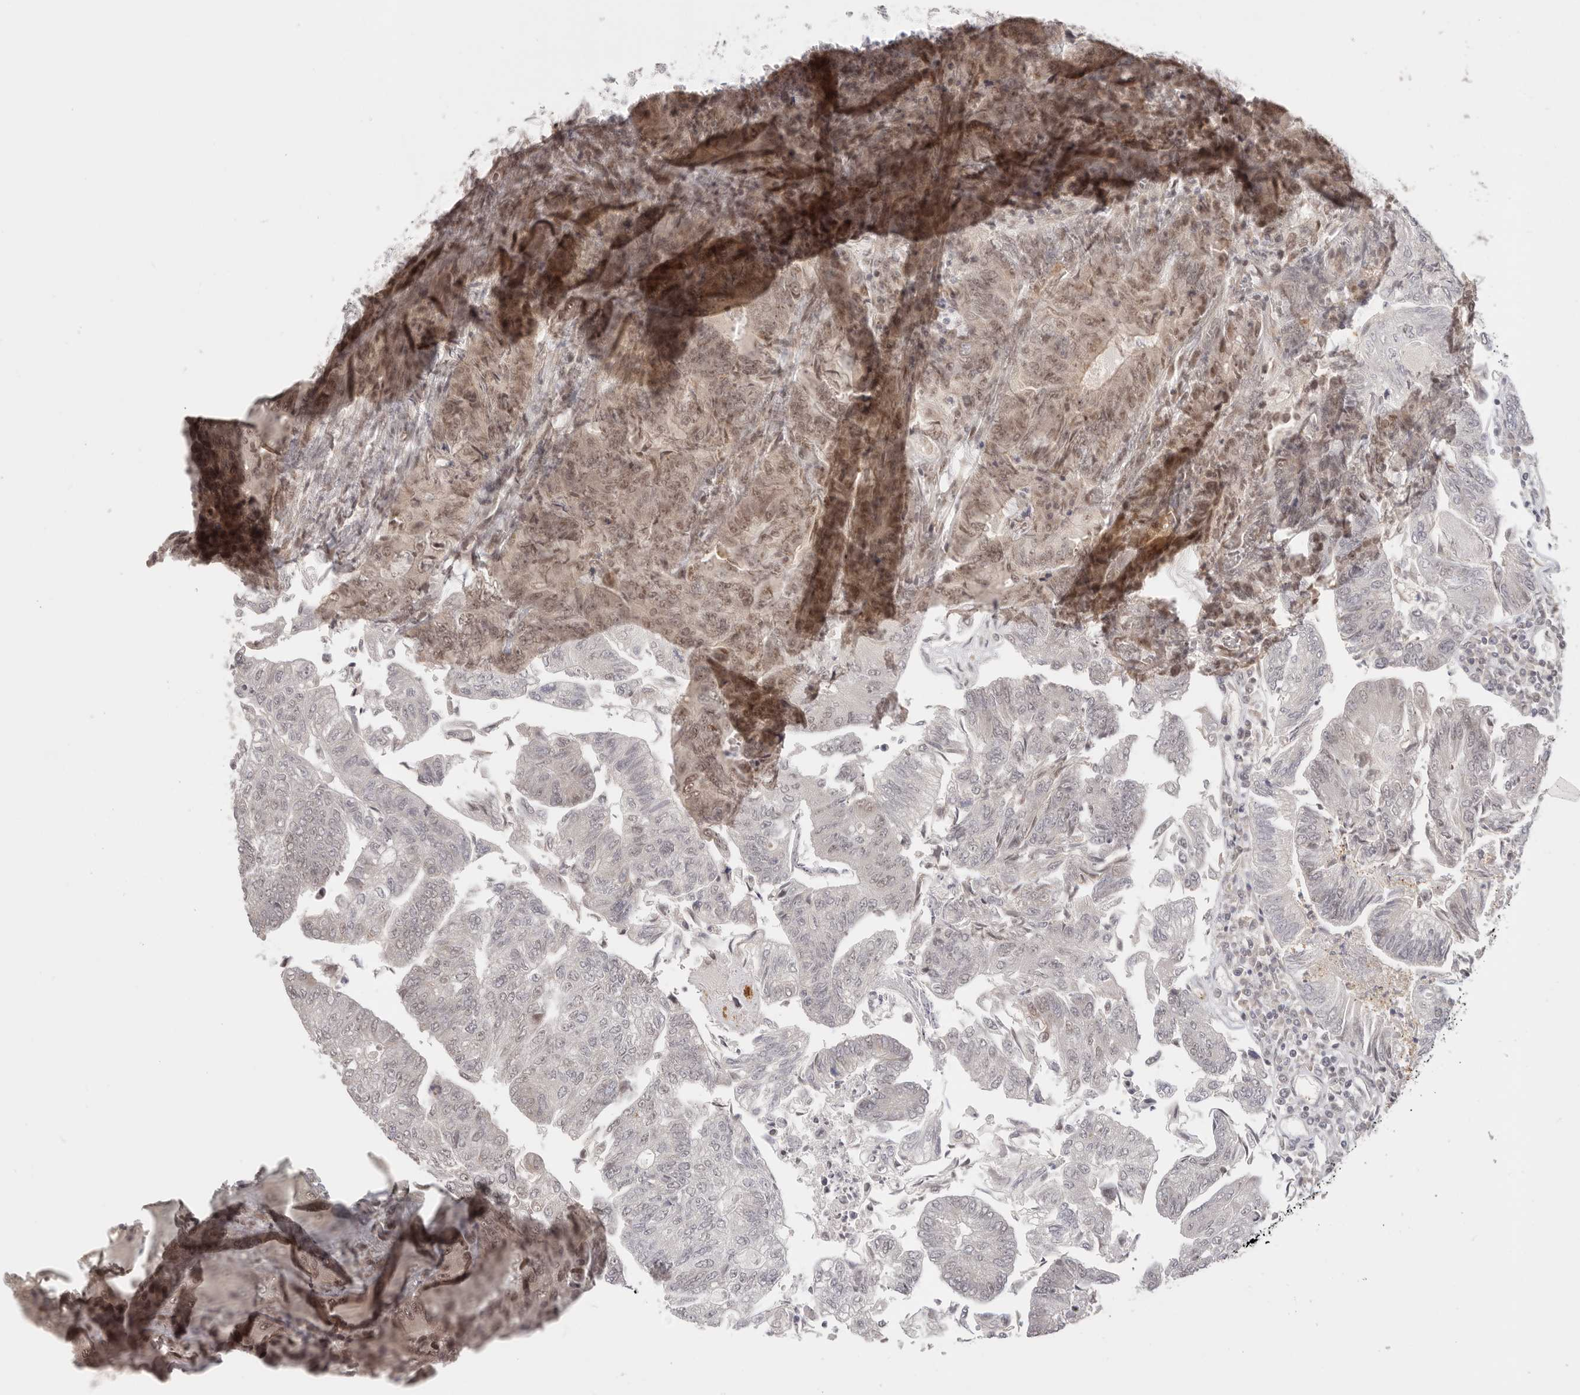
{"staining": {"intensity": "weak", "quantity": "25%-75%", "location": "nuclear"}, "tissue": "colorectal cancer", "cell_type": "Tumor cells", "image_type": "cancer", "snomed": [{"axis": "morphology", "description": "Adenocarcinoma, NOS"}, {"axis": "topography", "description": "Colon"}], "caption": "Adenocarcinoma (colorectal) was stained to show a protein in brown. There is low levels of weak nuclear staining in approximately 25%-75% of tumor cells. (IHC, brightfield microscopy, high magnification).", "gene": "RFC3", "patient": {"sex": "female", "age": 67}}